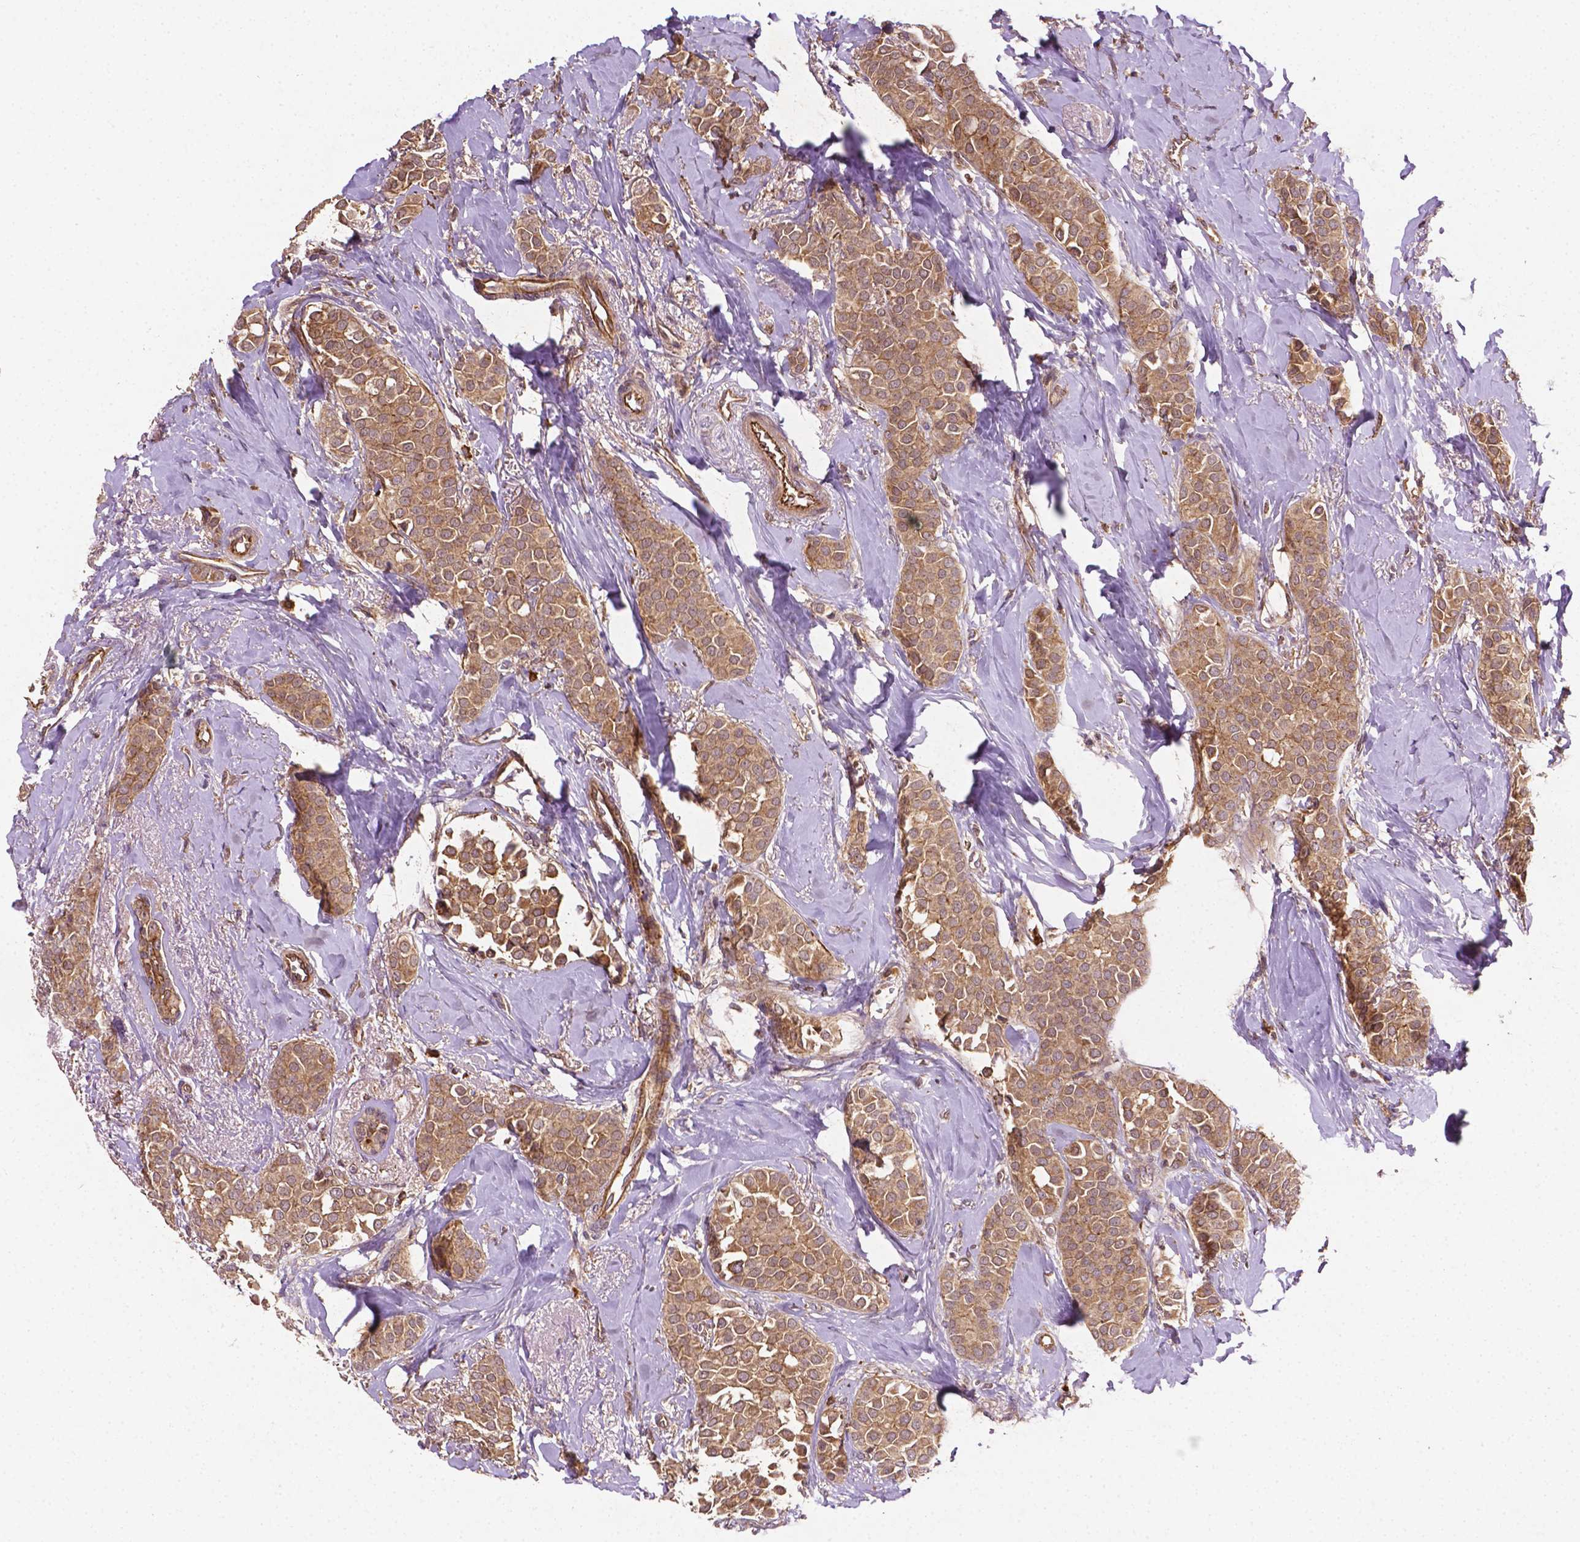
{"staining": {"intensity": "moderate", "quantity": ">75%", "location": "cytoplasmic/membranous"}, "tissue": "breast cancer", "cell_type": "Tumor cells", "image_type": "cancer", "snomed": [{"axis": "morphology", "description": "Duct carcinoma"}, {"axis": "topography", "description": "Breast"}], "caption": "IHC (DAB) staining of human breast cancer demonstrates moderate cytoplasmic/membranous protein positivity in about >75% of tumor cells.", "gene": "ZMYND19", "patient": {"sex": "female", "age": 79}}